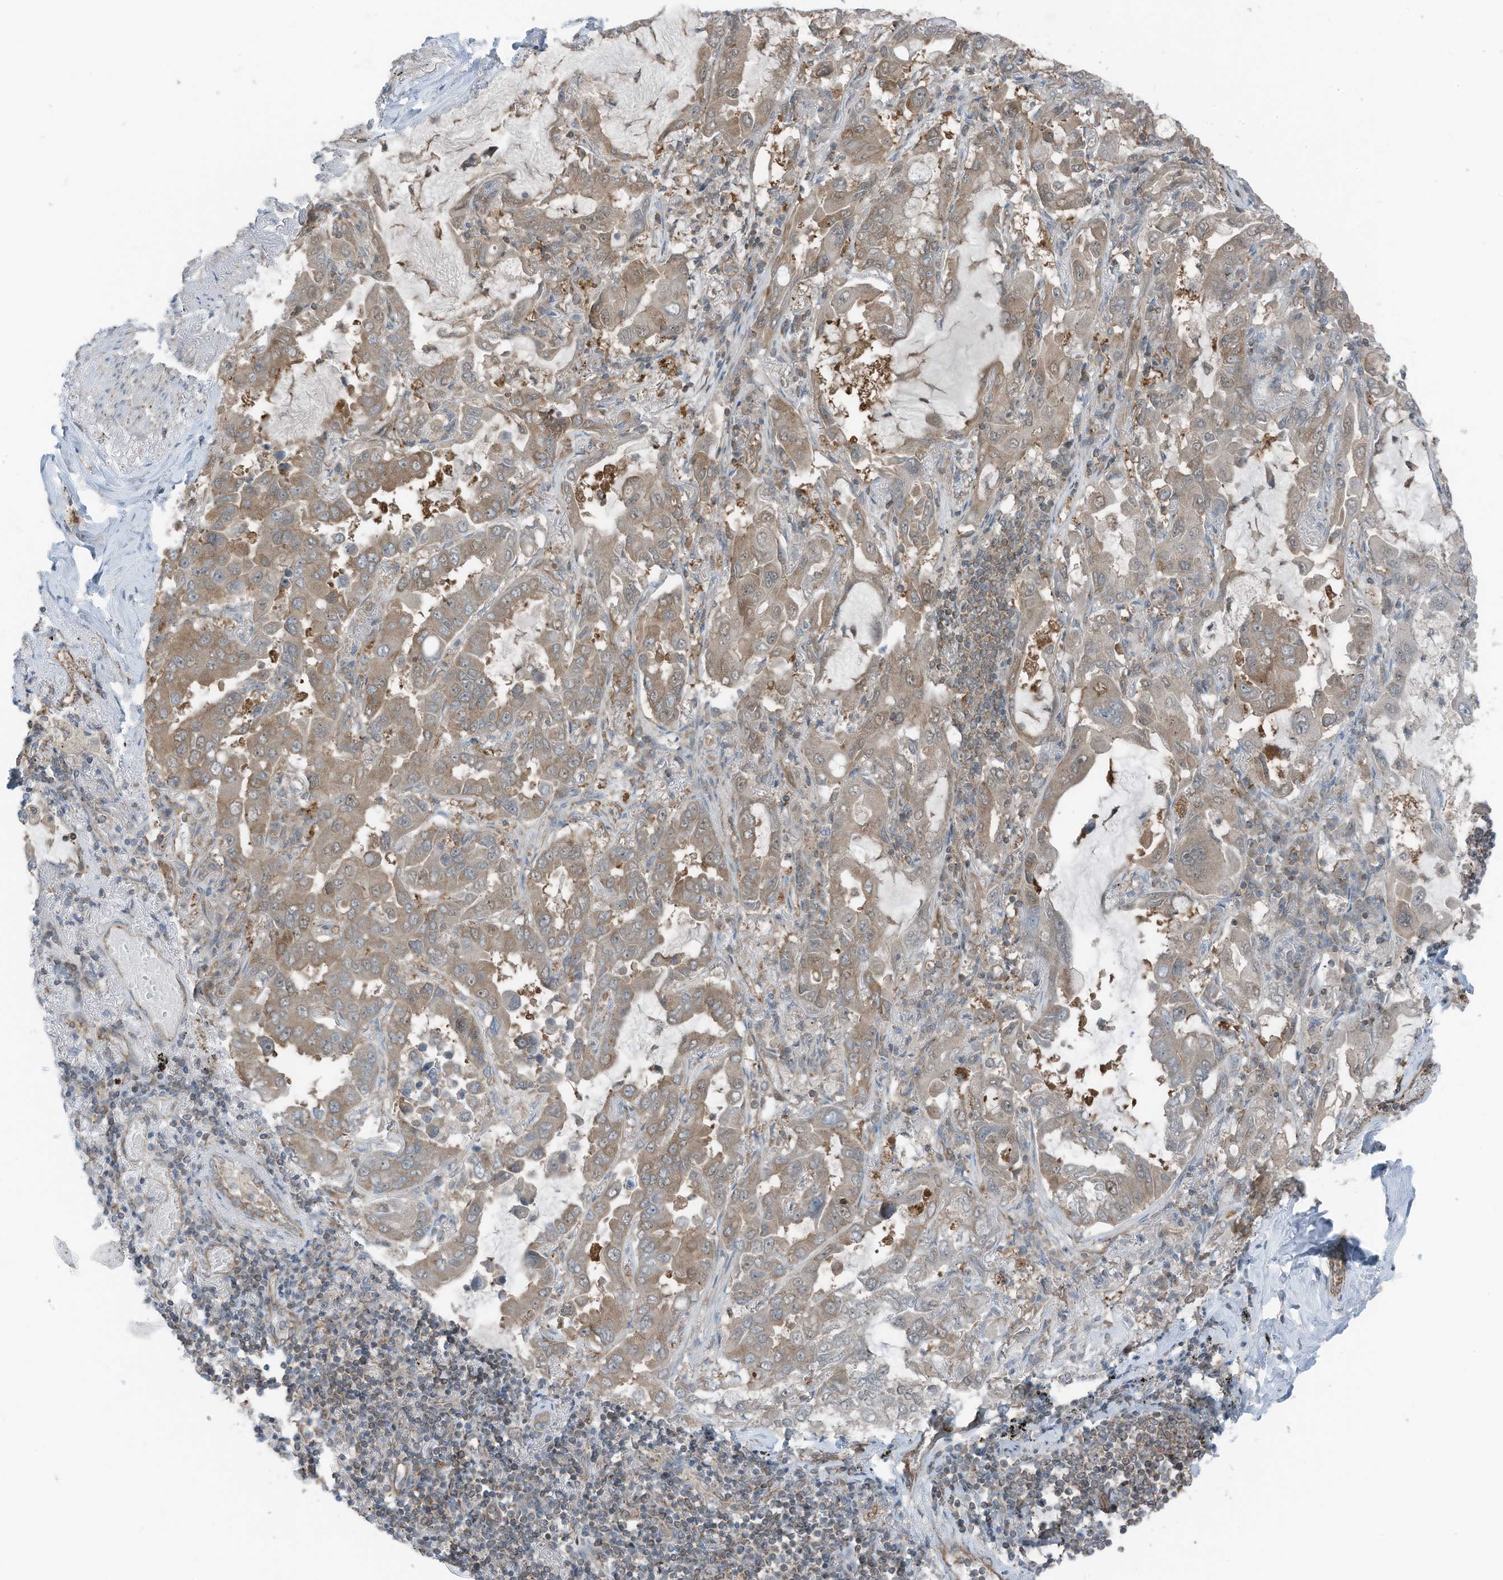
{"staining": {"intensity": "weak", "quantity": ">75%", "location": "cytoplasmic/membranous"}, "tissue": "lung cancer", "cell_type": "Tumor cells", "image_type": "cancer", "snomed": [{"axis": "morphology", "description": "Adenocarcinoma, NOS"}, {"axis": "topography", "description": "Lung"}], "caption": "An immunohistochemistry photomicrograph of tumor tissue is shown. Protein staining in brown highlights weak cytoplasmic/membranous positivity in lung cancer (adenocarcinoma) within tumor cells.", "gene": "TXNDC9", "patient": {"sex": "male", "age": 64}}